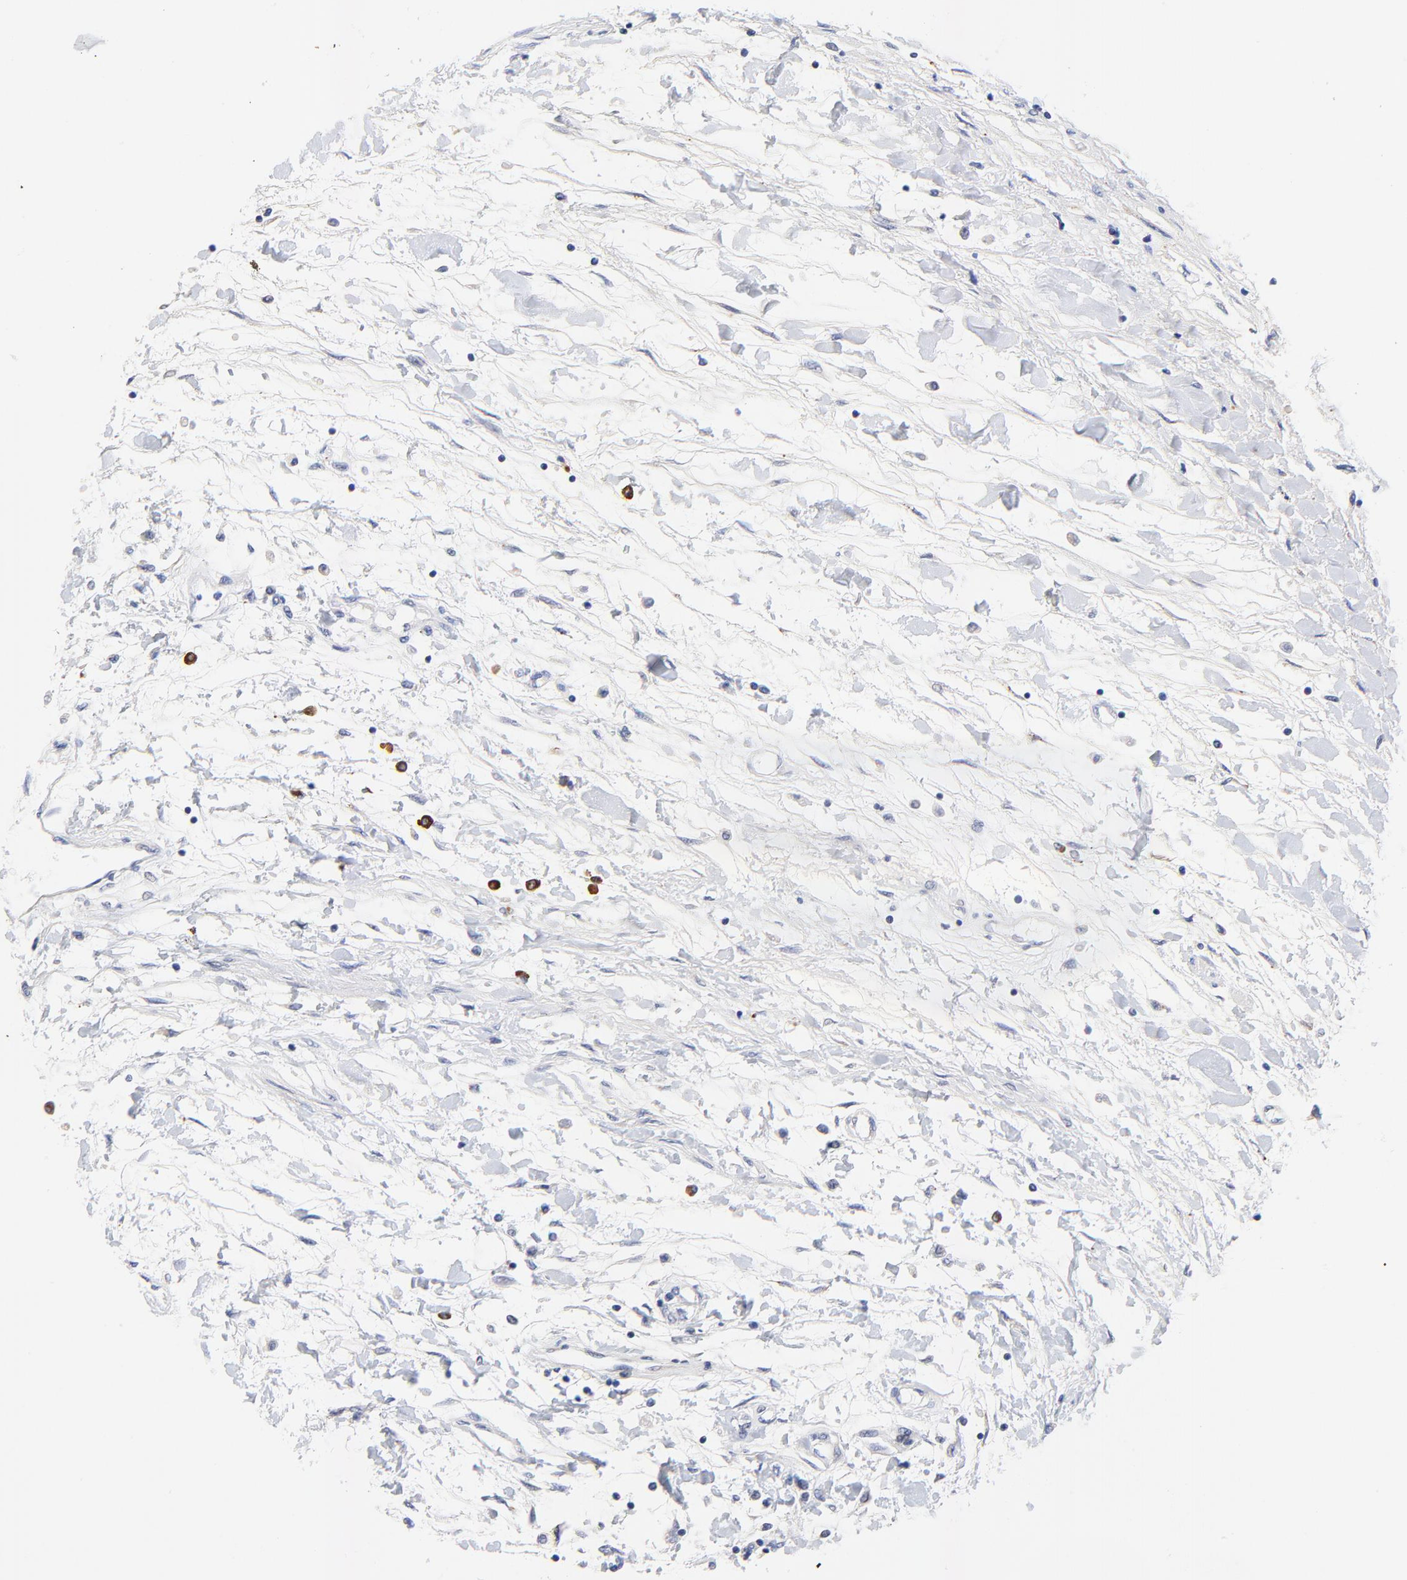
{"staining": {"intensity": "negative", "quantity": "none", "location": "none"}, "tissue": "renal cancer", "cell_type": "Tumor cells", "image_type": "cancer", "snomed": [{"axis": "morphology", "description": "Adenocarcinoma, NOS"}, {"axis": "topography", "description": "Kidney"}], "caption": "This micrograph is of renal adenocarcinoma stained with immunohistochemistry to label a protein in brown with the nuclei are counter-stained blue. There is no positivity in tumor cells. (Stains: DAB immunohistochemistry with hematoxylin counter stain, Microscopy: brightfield microscopy at high magnification).", "gene": "AFF2", "patient": {"sex": "male", "age": 57}}